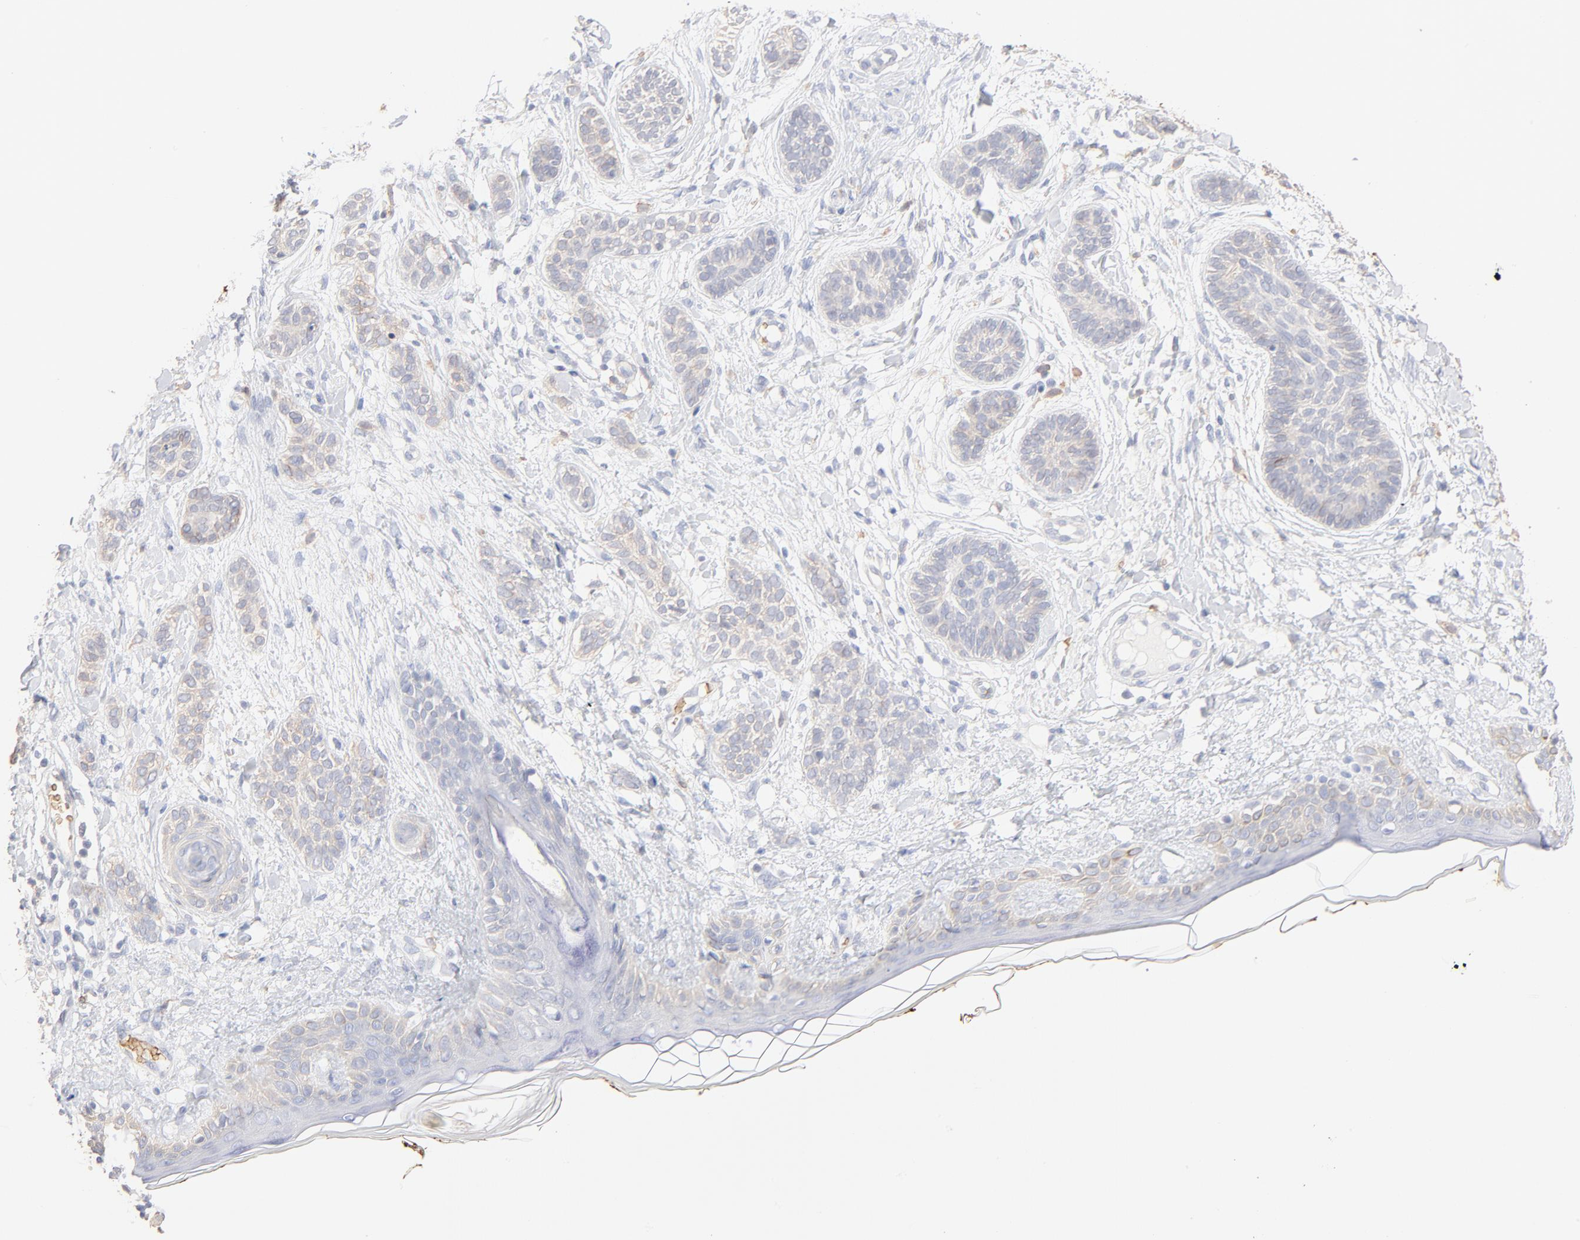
{"staining": {"intensity": "negative", "quantity": "none", "location": "none"}, "tissue": "skin cancer", "cell_type": "Tumor cells", "image_type": "cancer", "snomed": [{"axis": "morphology", "description": "Normal tissue, NOS"}, {"axis": "morphology", "description": "Basal cell carcinoma"}, {"axis": "topography", "description": "Skin"}], "caption": "Tumor cells are negative for brown protein staining in skin cancer (basal cell carcinoma).", "gene": "SPTB", "patient": {"sex": "male", "age": 63}}